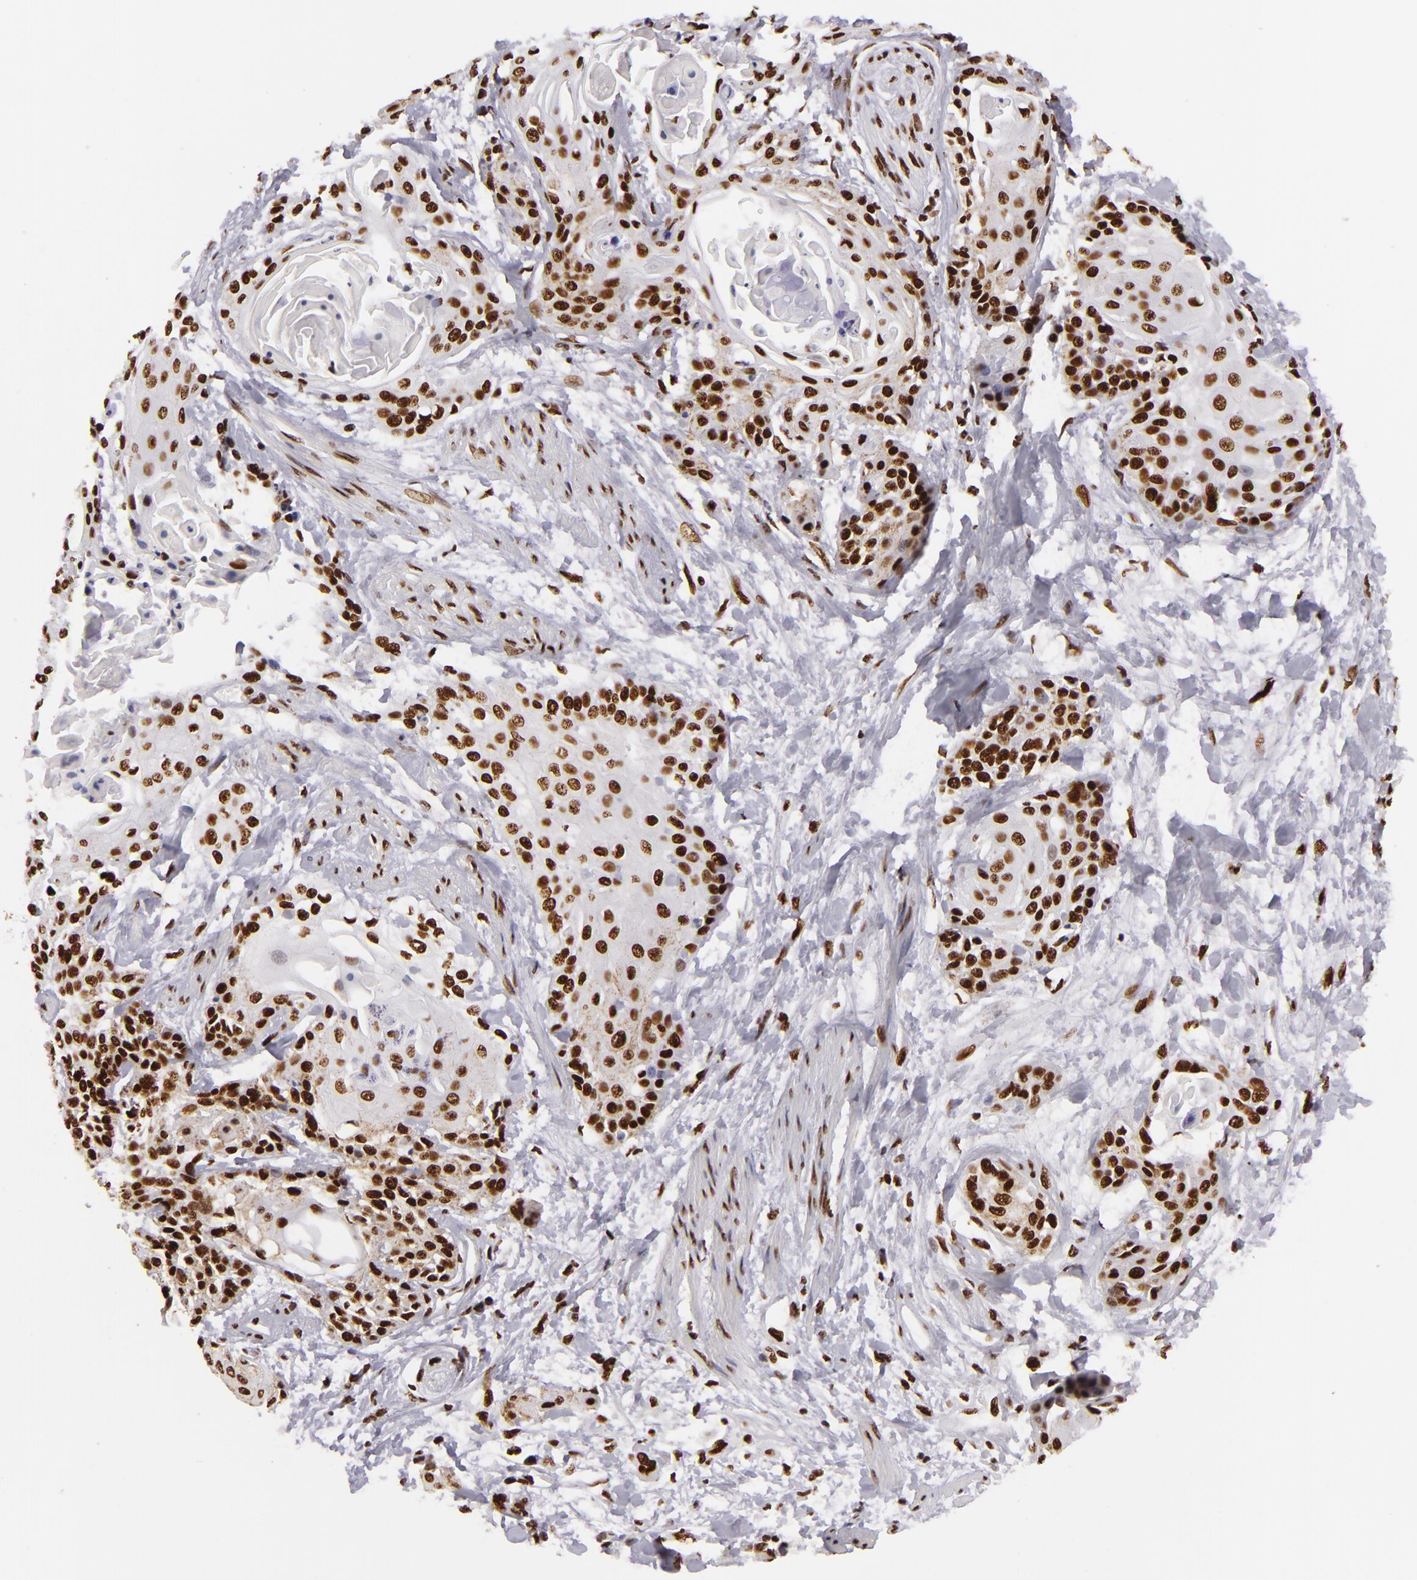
{"staining": {"intensity": "strong", "quantity": ">75%", "location": "nuclear"}, "tissue": "cervical cancer", "cell_type": "Tumor cells", "image_type": "cancer", "snomed": [{"axis": "morphology", "description": "Squamous cell carcinoma, NOS"}, {"axis": "topography", "description": "Cervix"}], "caption": "Immunohistochemical staining of human cervical cancer (squamous cell carcinoma) displays high levels of strong nuclear expression in about >75% of tumor cells.", "gene": "SAFB", "patient": {"sex": "female", "age": 57}}